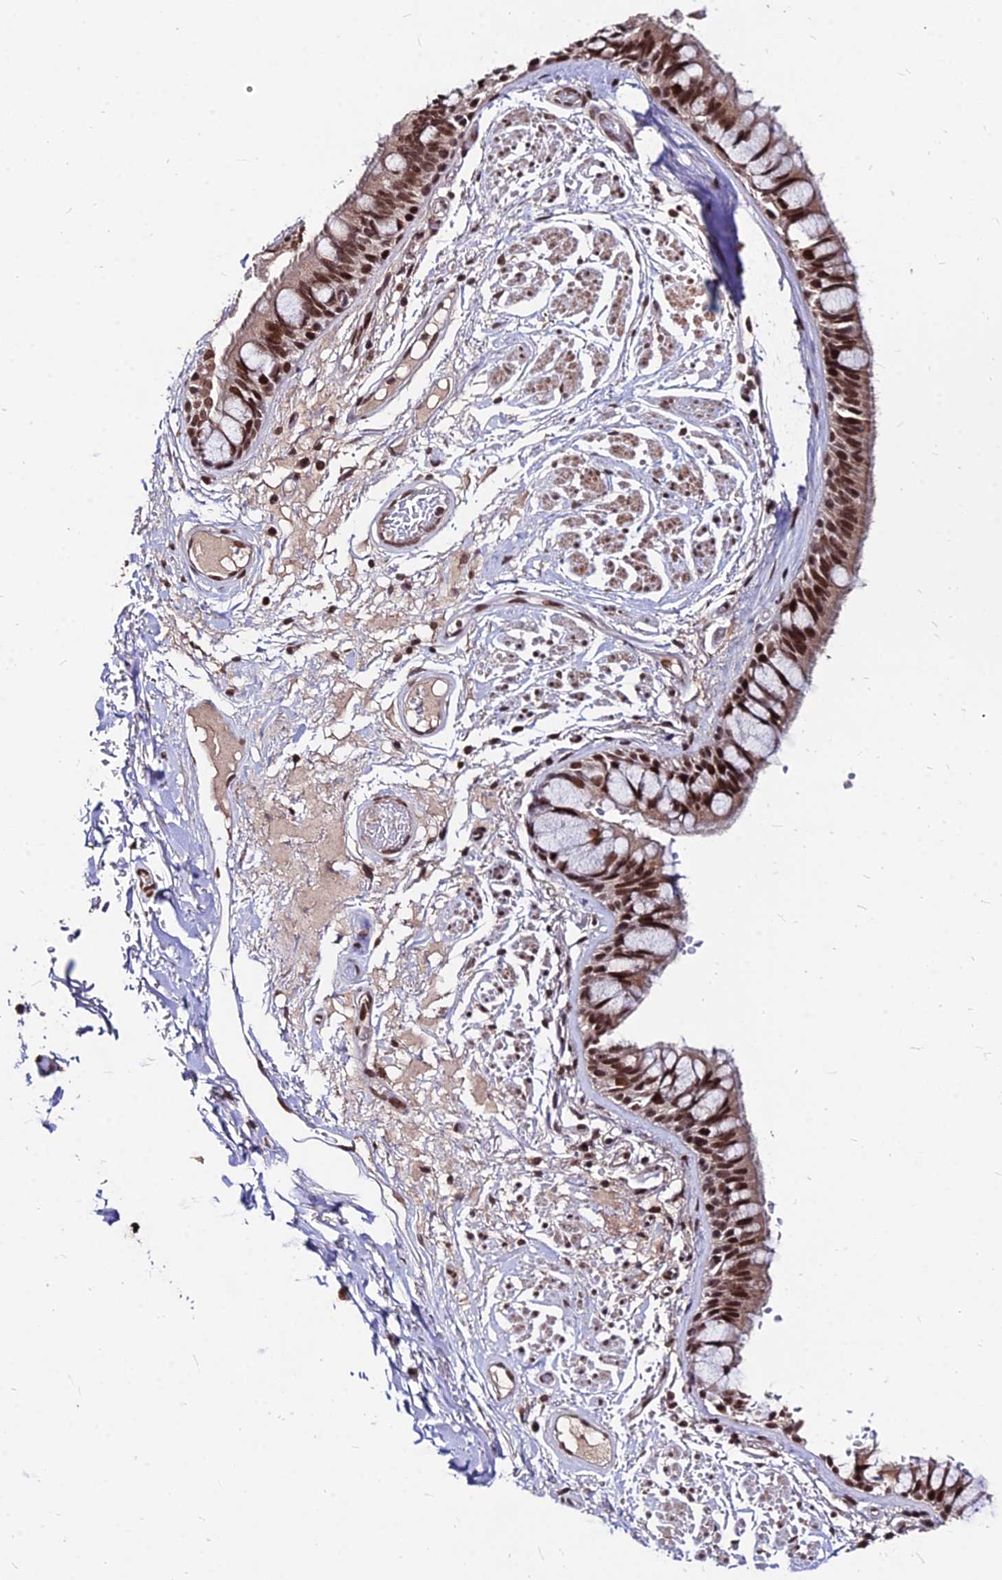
{"staining": {"intensity": "strong", "quantity": ">75%", "location": "nuclear"}, "tissue": "bronchus", "cell_type": "Respiratory epithelial cells", "image_type": "normal", "snomed": [{"axis": "morphology", "description": "Normal tissue, NOS"}, {"axis": "topography", "description": "Bronchus"}], "caption": "A brown stain highlights strong nuclear staining of a protein in respiratory epithelial cells of normal bronchus.", "gene": "ZBED4", "patient": {"sex": "male", "age": 70}}